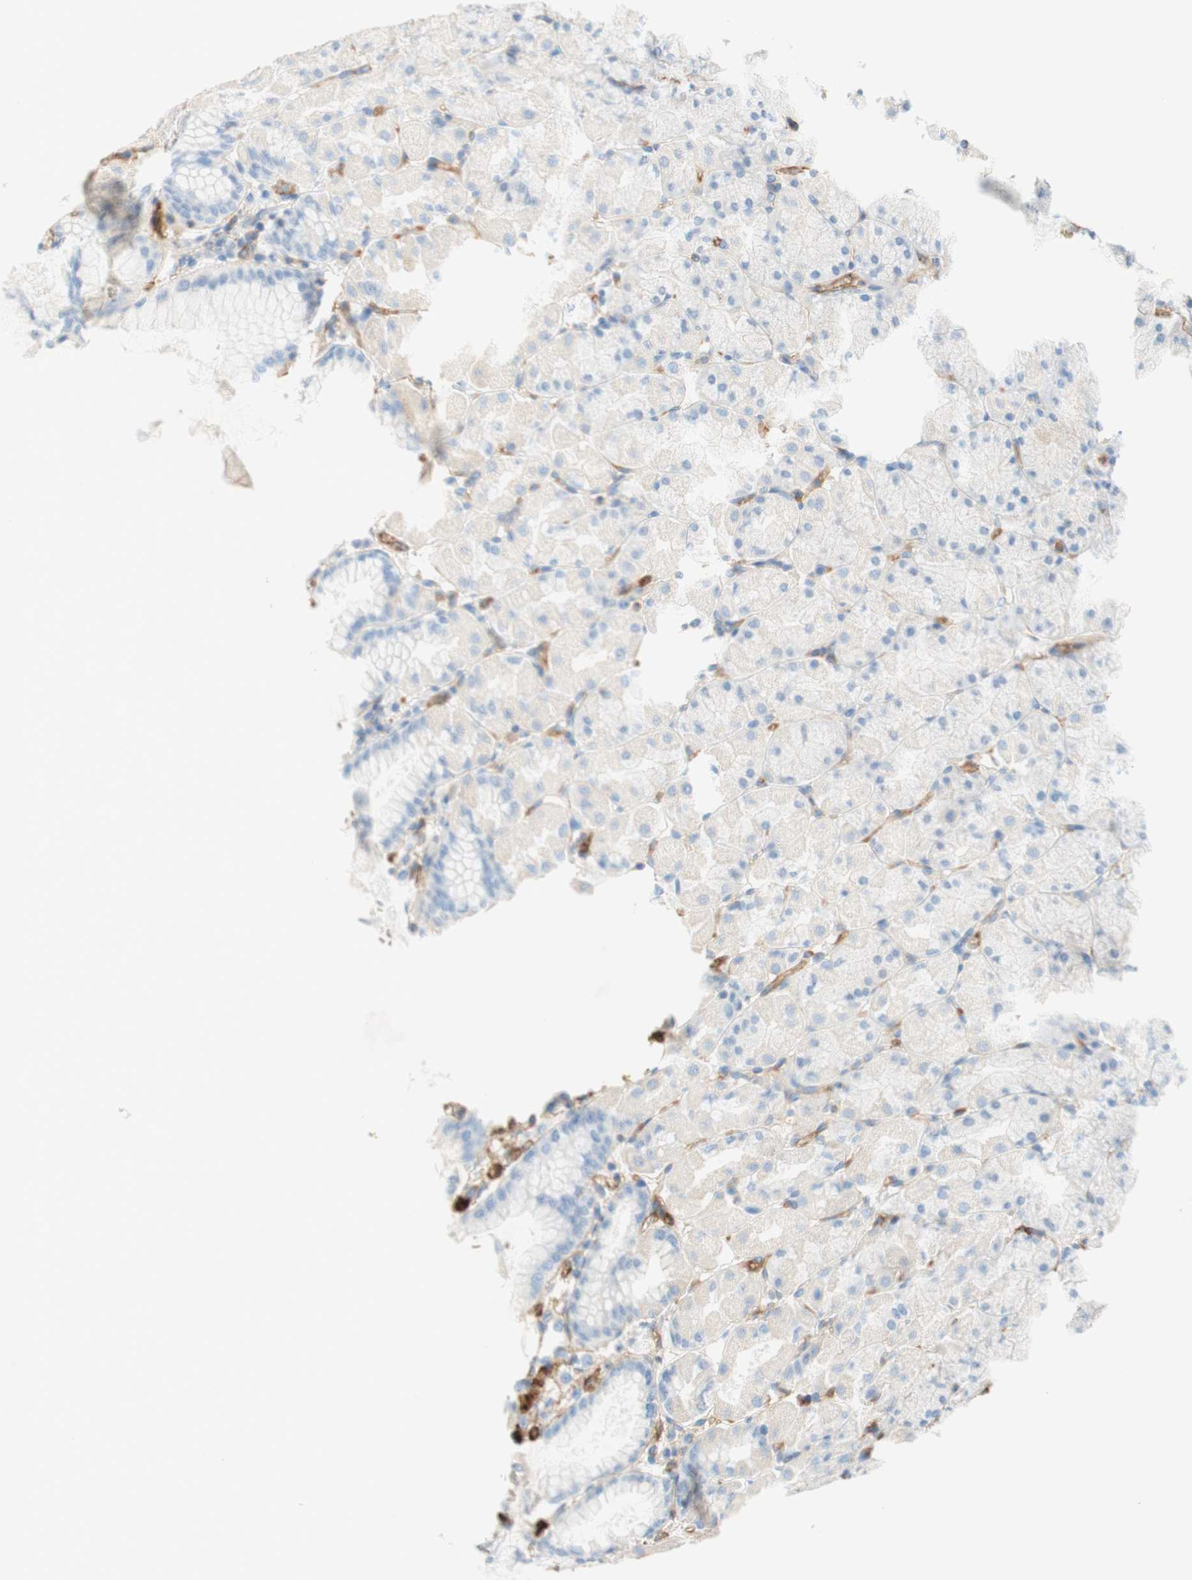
{"staining": {"intensity": "negative", "quantity": "none", "location": "none"}, "tissue": "stomach", "cell_type": "Glandular cells", "image_type": "normal", "snomed": [{"axis": "morphology", "description": "Normal tissue, NOS"}, {"axis": "topography", "description": "Stomach, upper"}], "caption": "Protein analysis of normal stomach reveals no significant staining in glandular cells.", "gene": "STOM", "patient": {"sex": "female", "age": 56}}